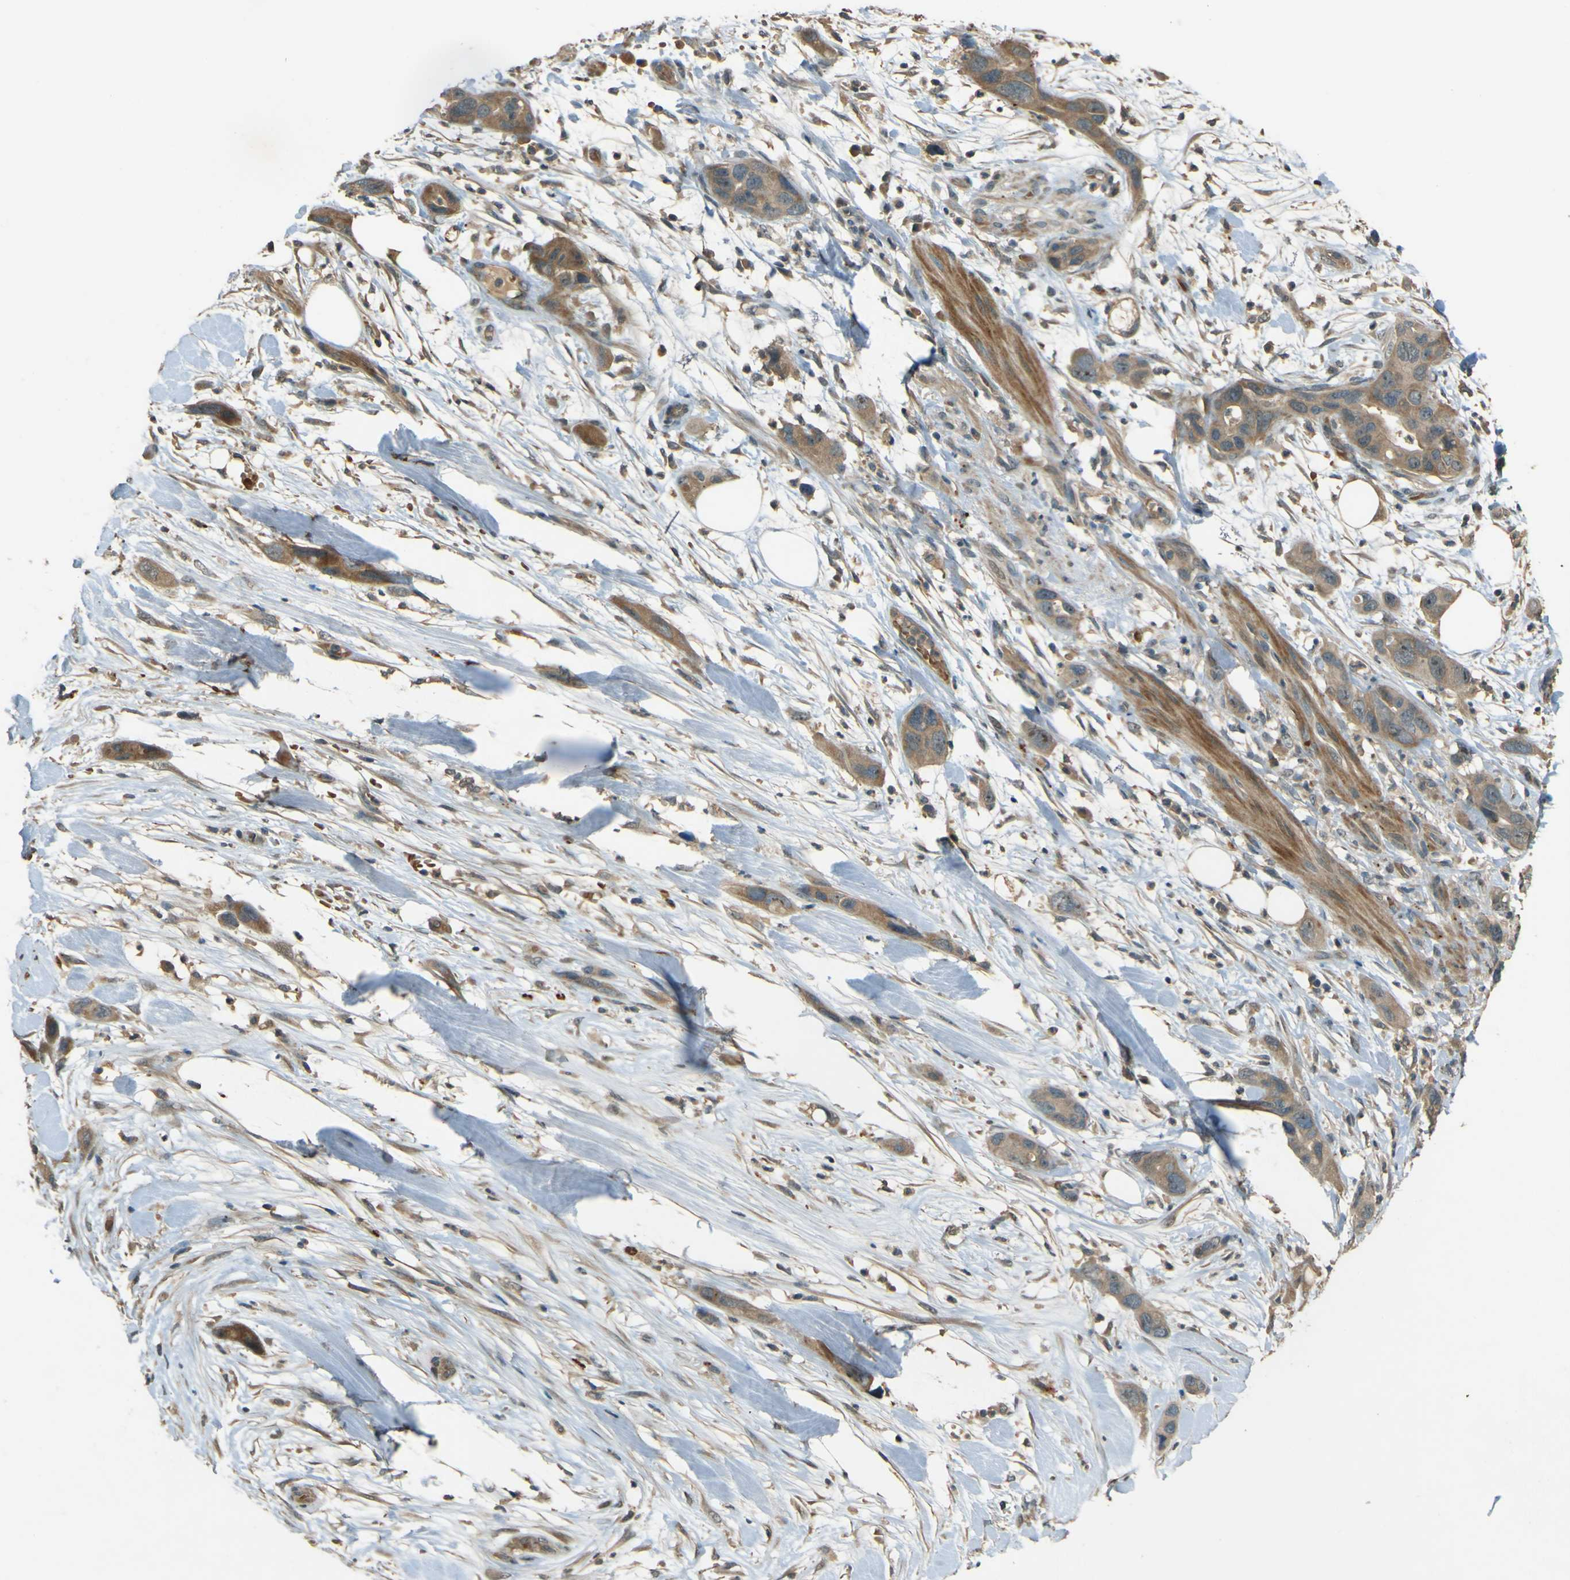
{"staining": {"intensity": "weak", "quantity": ">75%", "location": "cytoplasmic/membranous"}, "tissue": "pancreatic cancer", "cell_type": "Tumor cells", "image_type": "cancer", "snomed": [{"axis": "morphology", "description": "Adenocarcinoma, NOS"}, {"axis": "topography", "description": "Pancreas"}], "caption": "The photomicrograph demonstrates staining of pancreatic cancer, revealing weak cytoplasmic/membranous protein staining (brown color) within tumor cells. (DAB = brown stain, brightfield microscopy at high magnification).", "gene": "MPDZ", "patient": {"sex": "female", "age": 71}}